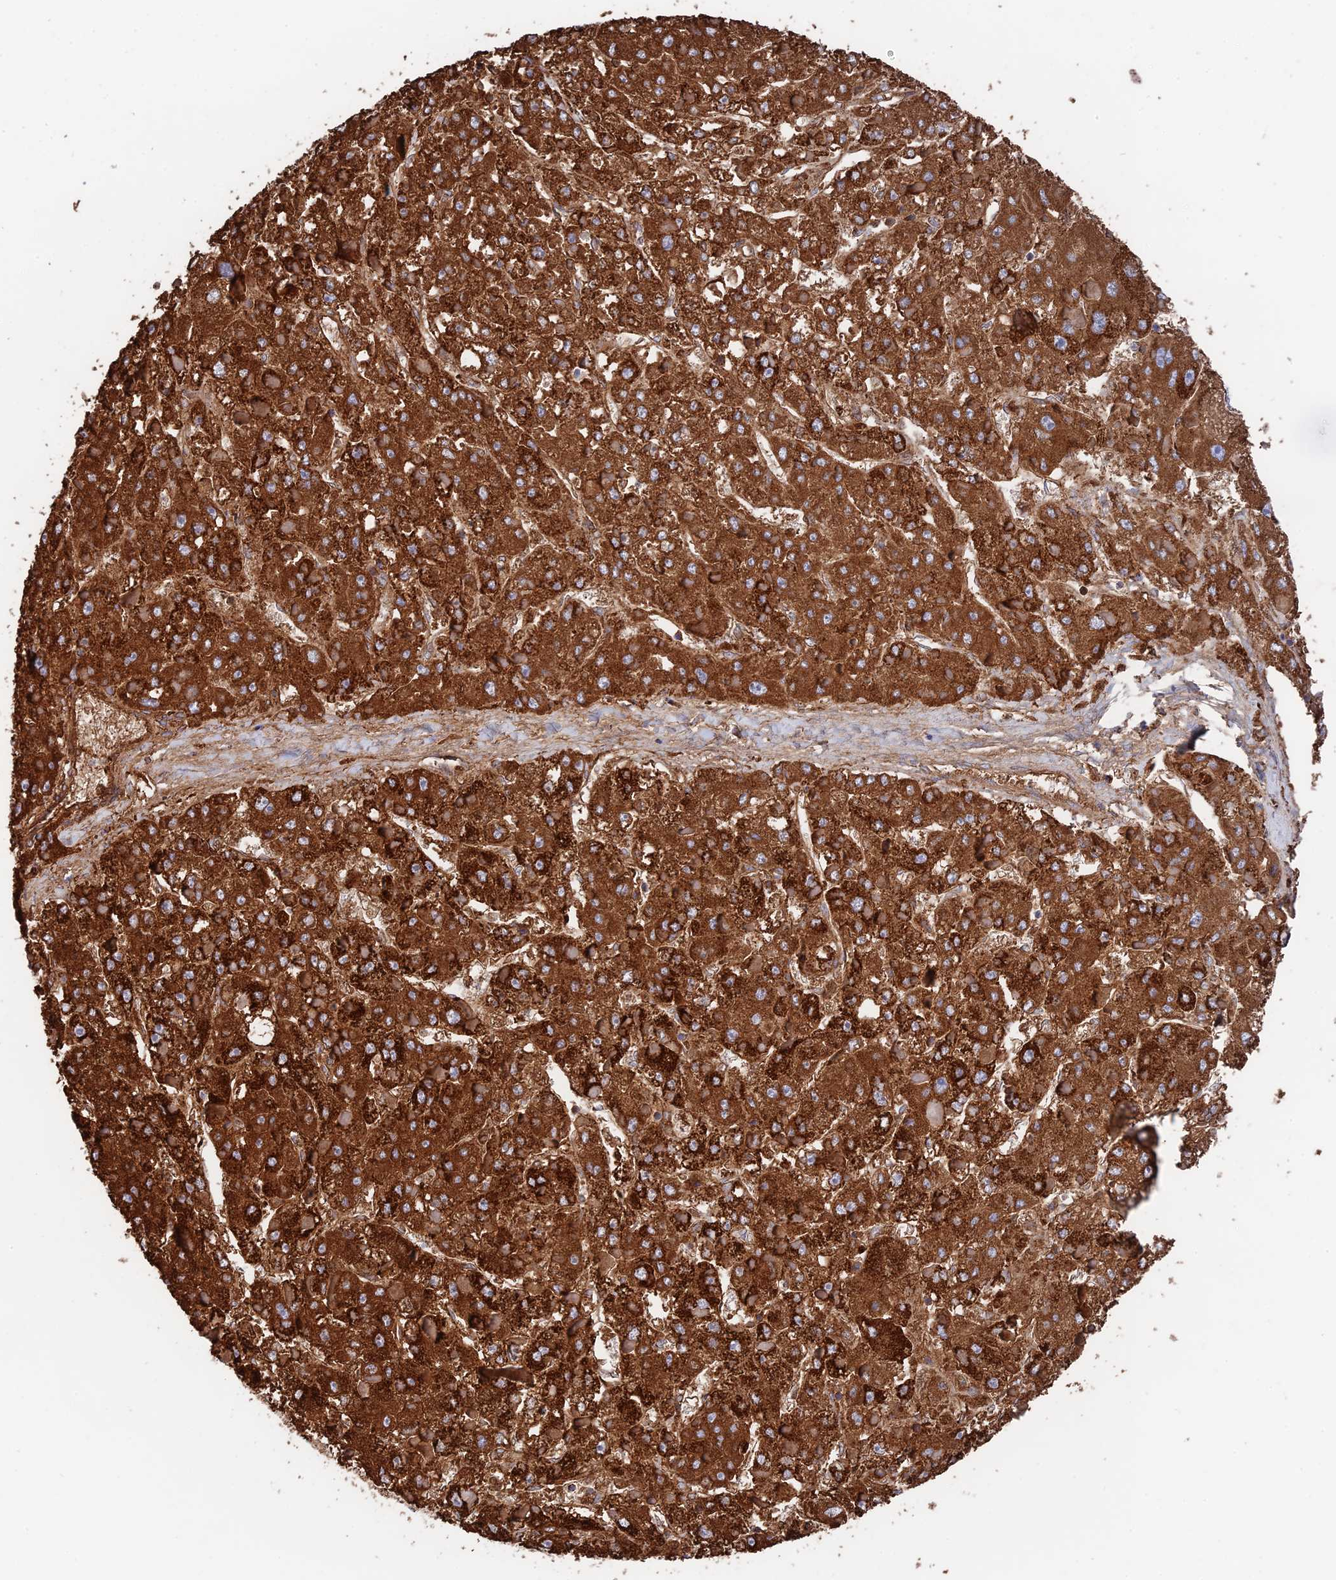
{"staining": {"intensity": "strong", "quantity": ">75%", "location": "cytoplasmic/membranous"}, "tissue": "liver cancer", "cell_type": "Tumor cells", "image_type": "cancer", "snomed": [{"axis": "morphology", "description": "Carcinoma, Hepatocellular, NOS"}, {"axis": "topography", "description": "Liver"}], "caption": "An image of liver hepatocellular carcinoma stained for a protein shows strong cytoplasmic/membranous brown staining in tumor cells.", "gene": "HAUS8", "patient": {"sex": "female", "age": 73}}